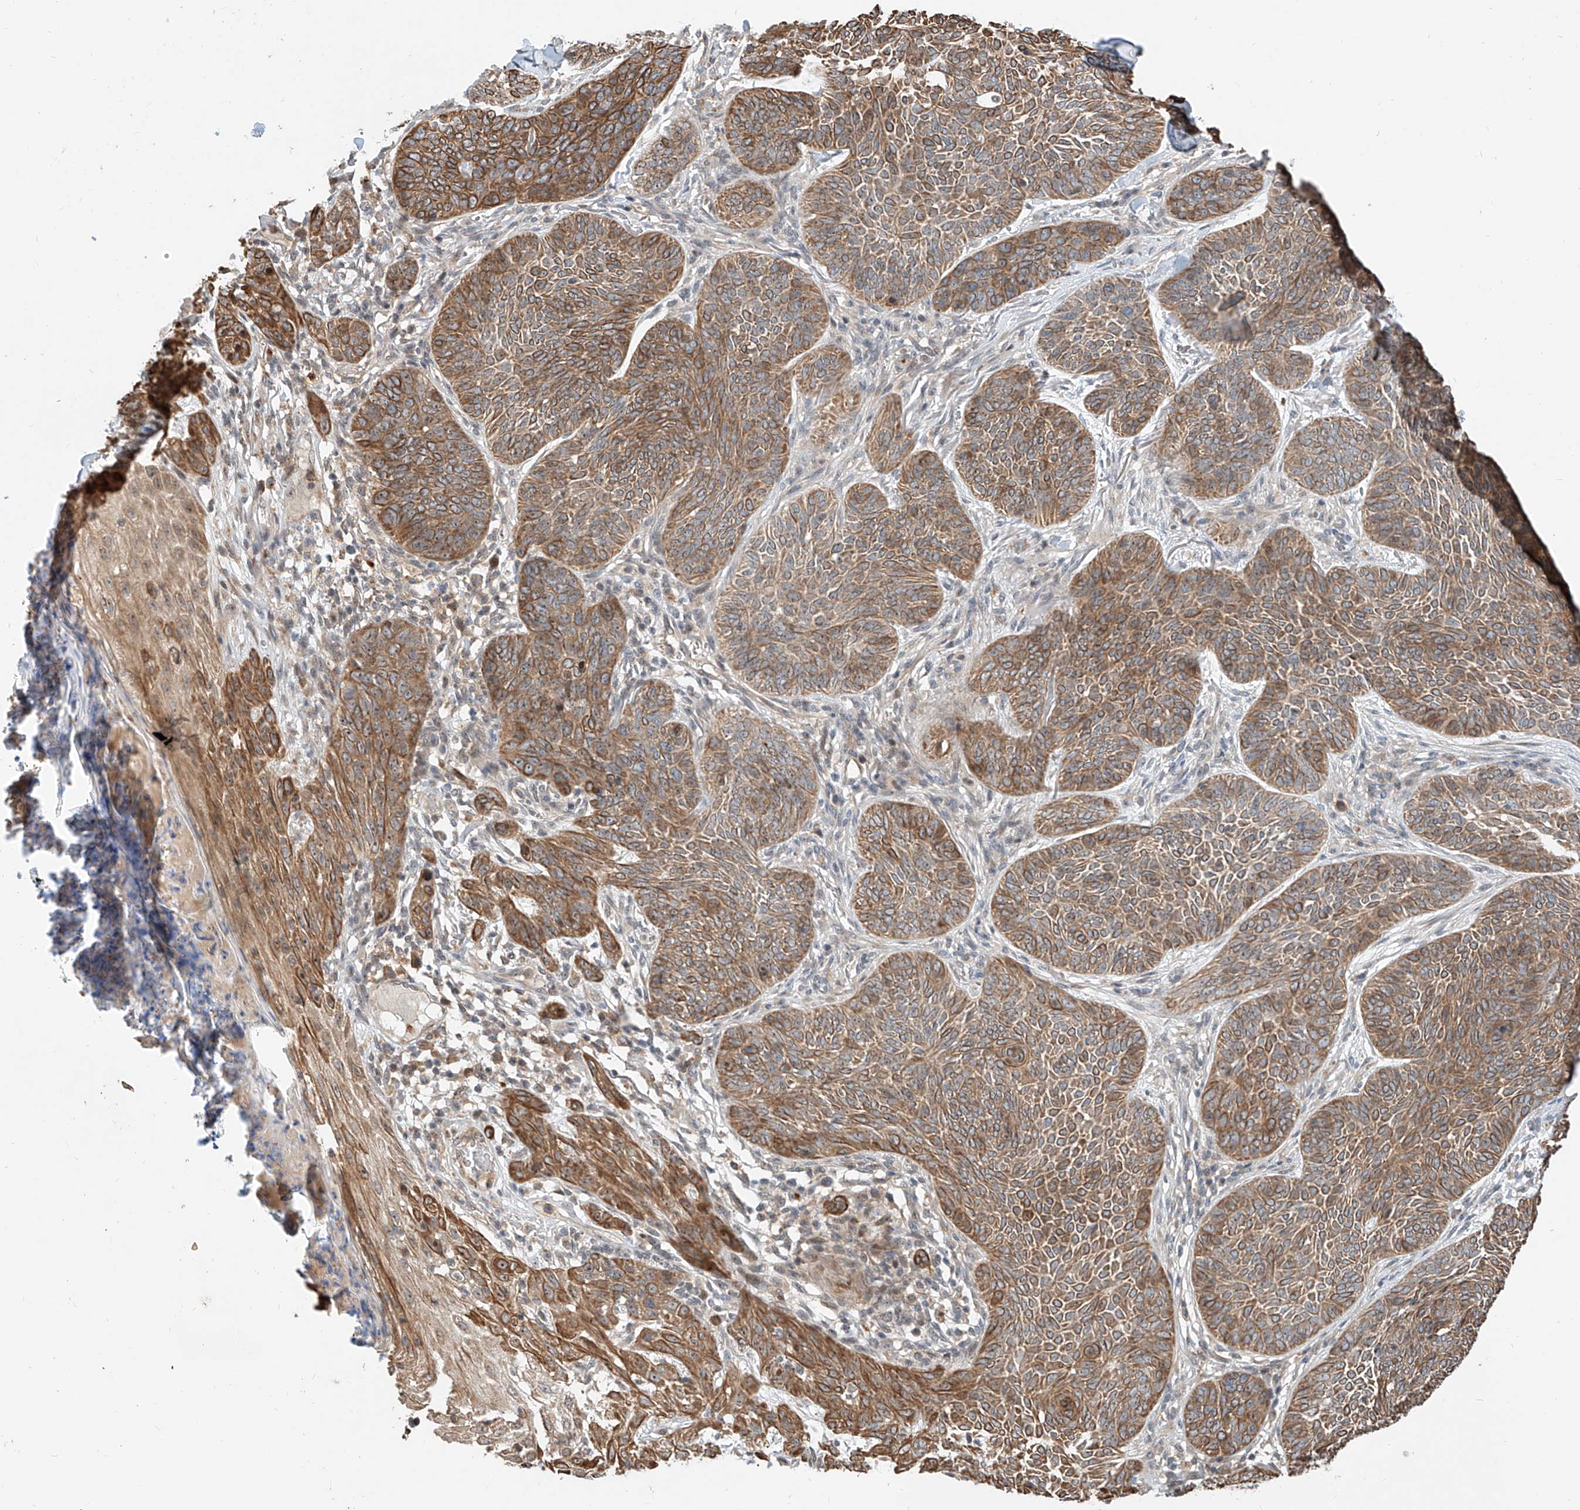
{"staining": {"intensity": "strong", "quantity": ">75%", "location": "cytoplasmic/membranous"}, "tissue": "skin cancer", "cell_type": "Tumor cells", "image_type": "cancer", "snomed": [{"axis": "morphology", "description": "Basal cell carcinoma"}, {"axis": "topography", "description": "Skin"}], "caption": "Human skin cancer stained for a protein (brown) shows strong cytoplasmic/membranous positive staining in about >75% of tumor cells.", "gene": "CPAMD8", "patient": {"sex": "male", "age": 85}}